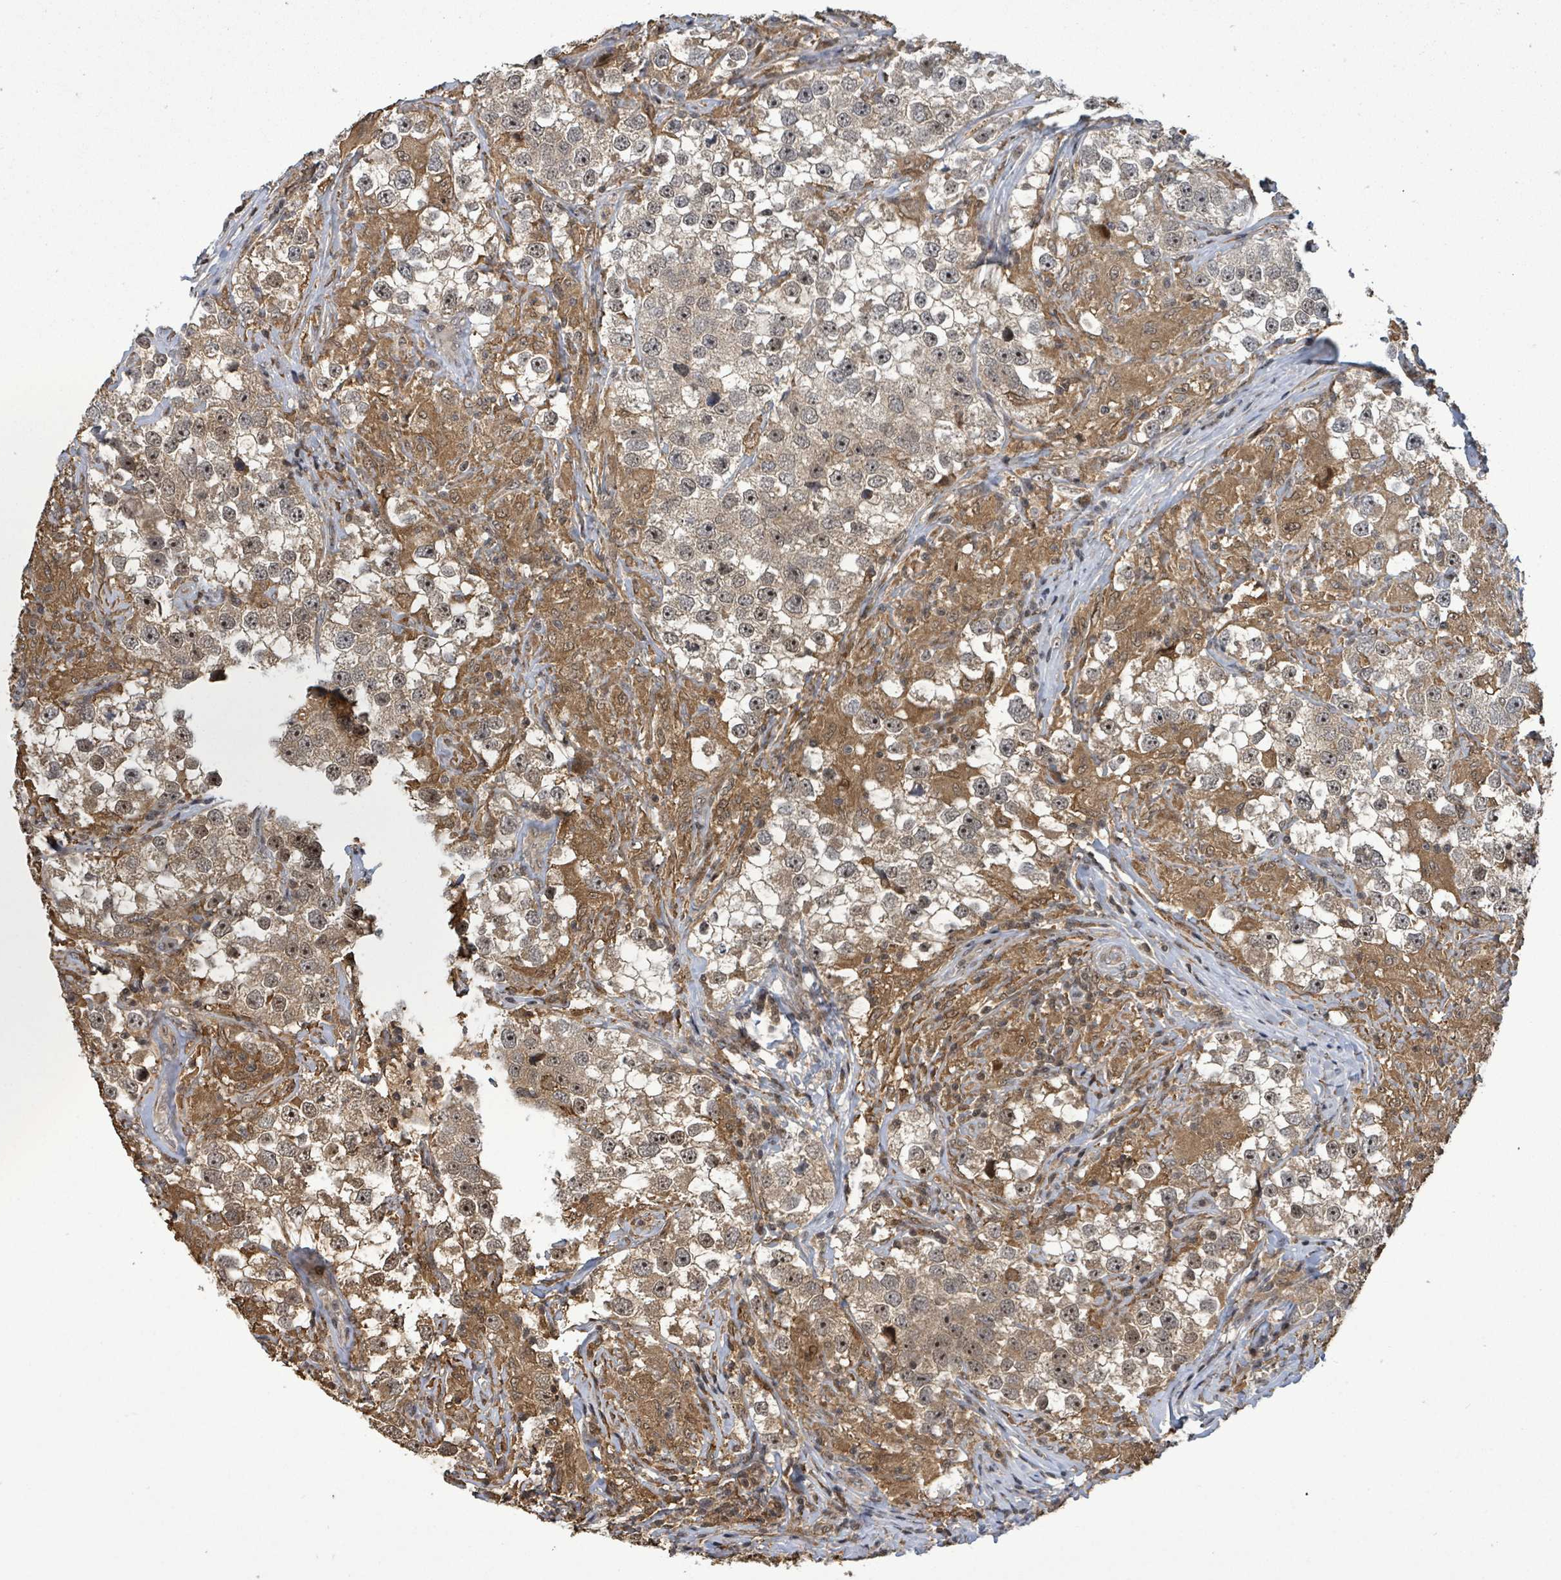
{"staining": {"intensity": "weak", "quantity": "25%-75%", "location": "cytoplasmic/membranous,nuclear"}, "tissue": "testis cancer", "cell_type": "Tumor cells", "image_type": "cancer", "snomed": [{"axis": "morphology", "description": "Seminoma, NOS"}, {"axis": "topography", "description": "Testis"}], "caption": "DAB (3,3'-diaminobenzidine) immunohistochemical staining of human testis cancer (seminoma) exhibits weak cytoplasmic/membranous and nuclear protein positivity in approximately 25%-75% of tumor cells.", "gene": "FBXO6", "patient": {"sex": "male", "age": 46}}